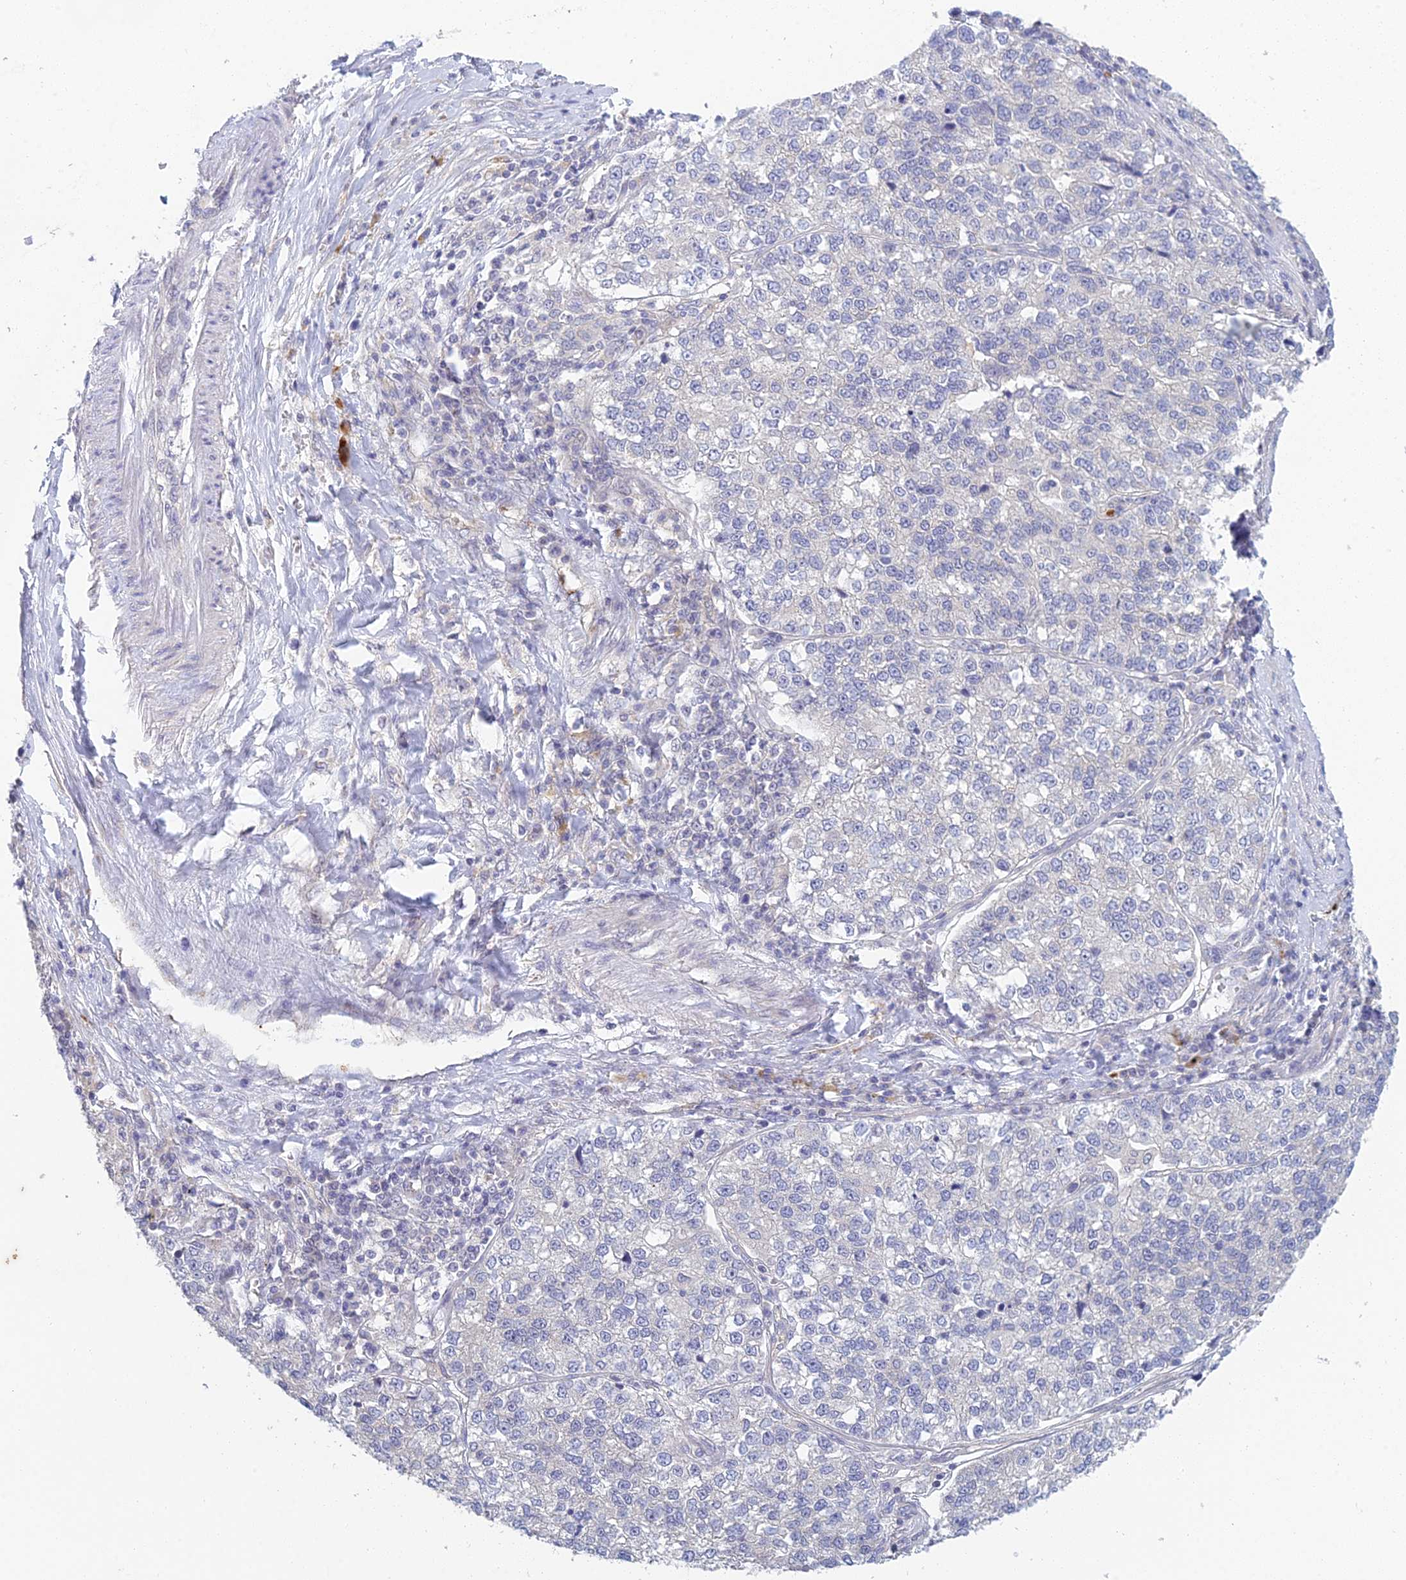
{"staining": {"intensity": "negative", "quantity": "none", "location": "none"}, "tissue": "lung cancer", "cell_type": "Tumor cells", "image_type": "cancer", "snomed": [{"axis": "morphology", "description": "Adenocarcinoma, NOS"}, {"axis": "topography", "description": "Lung"}], "caption": "DAB (3,3'-diaminobenzidine) immunohistochemical staining of human lung cancer displays no significant expression in tumor cells.", "gene": "METTL26", "patient": {"sex": "male", "age": 49}}